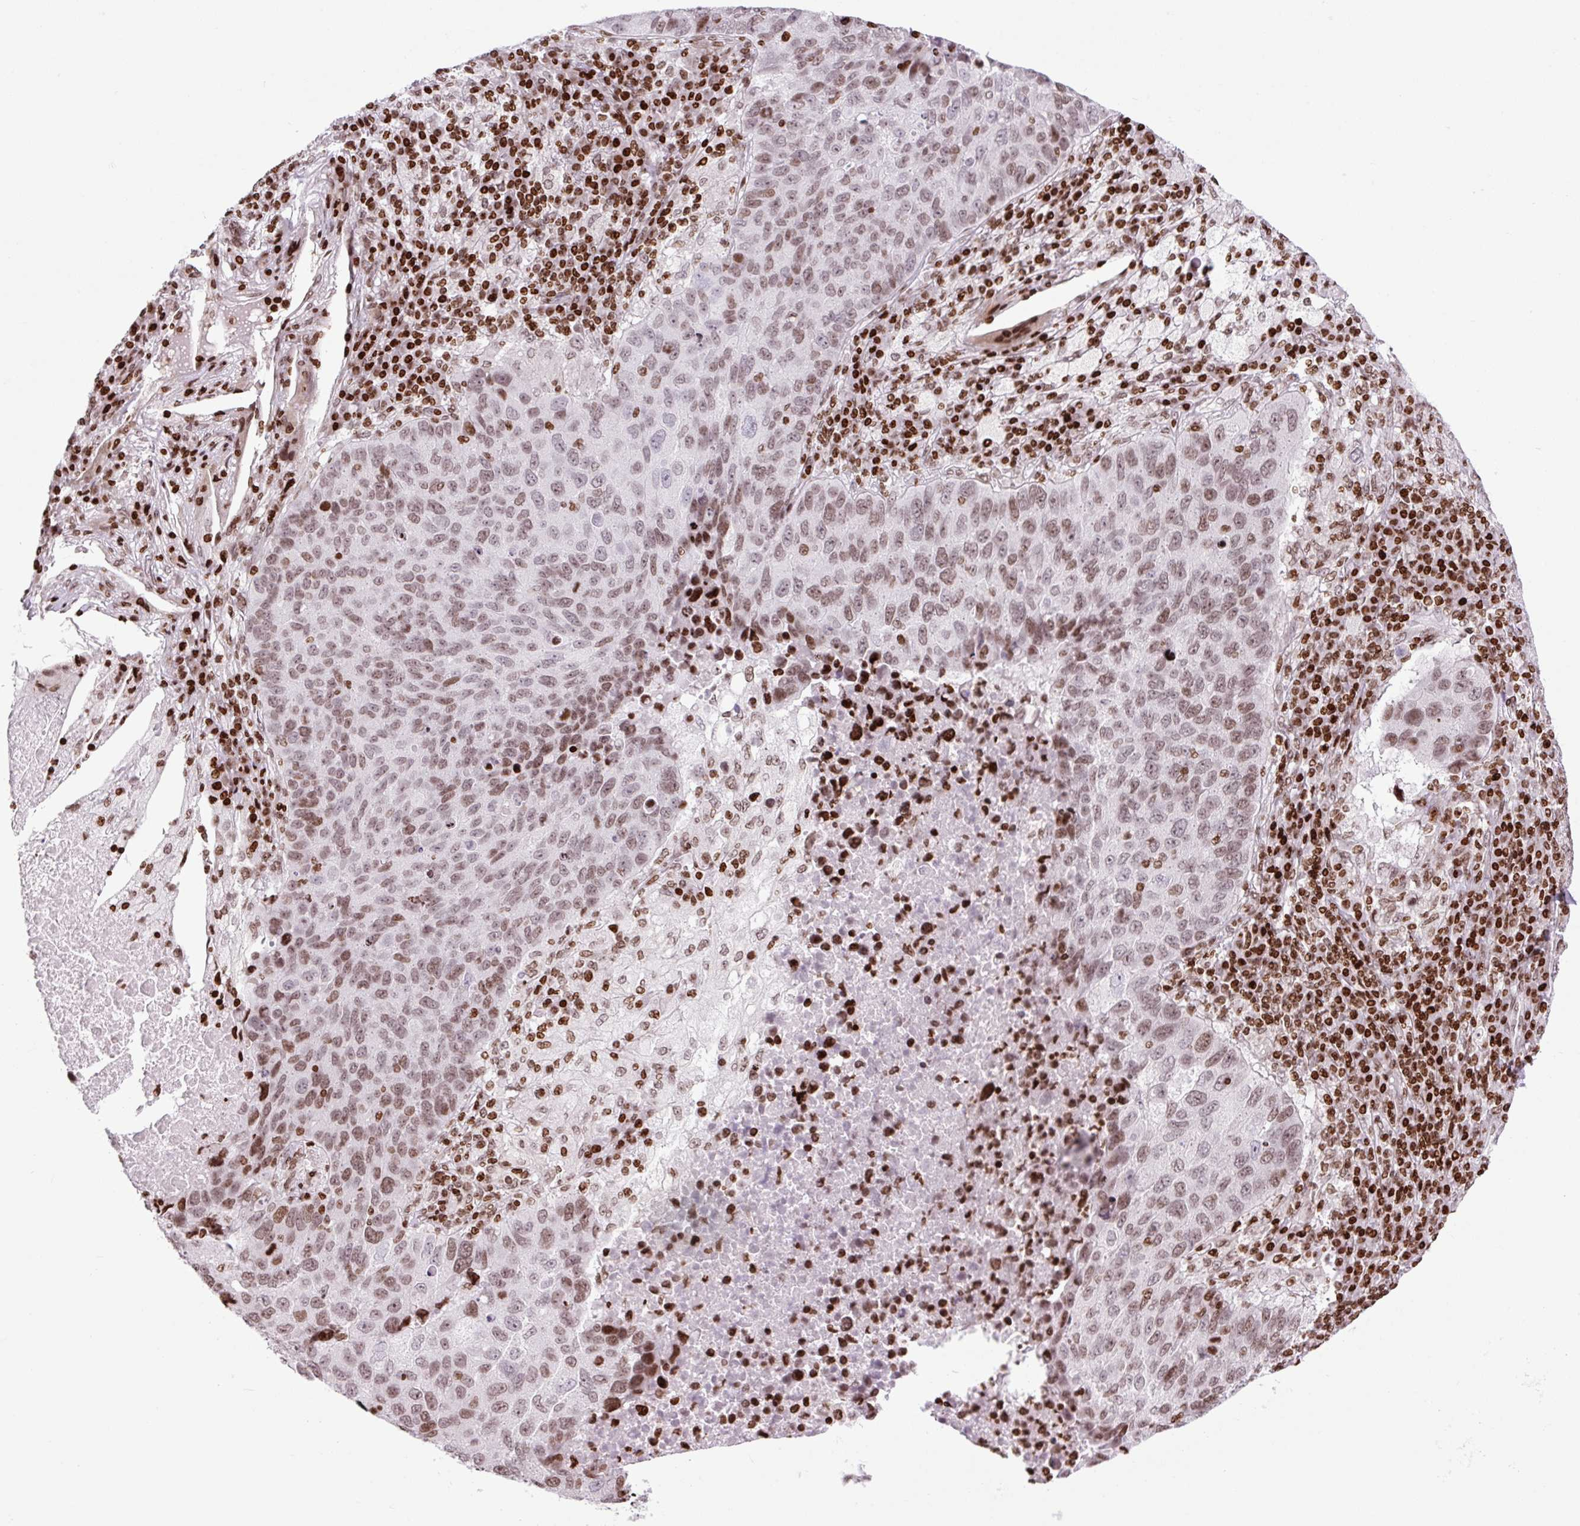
{"staining": {"intensity": "moderate", "quantity": ">75%", "location": "nuclear"}, "tissue": "lung cancer", "cell_type": "Tumor cells", "image_type": "cancer", "snomed": [{"axis": "morphology", "description": "Squamous cell carcinoma, NOS"}, {"axis": "topography", "description": "Lung"}], "caption": "Immunohistochemistry (IHC) (DAB (3,3'-diaminobenzidine)) staining of human squamous cell carcinoma (lung) demonstrates moderate nuclear protein positivity in about >75% of tumor cells. (Stains: DAB in brown, nuclei in blue, Microscopy: brightfield microscopy at high magnification).", "gene": "H1-3", "patient": {"sex": "male", "age": 73}}